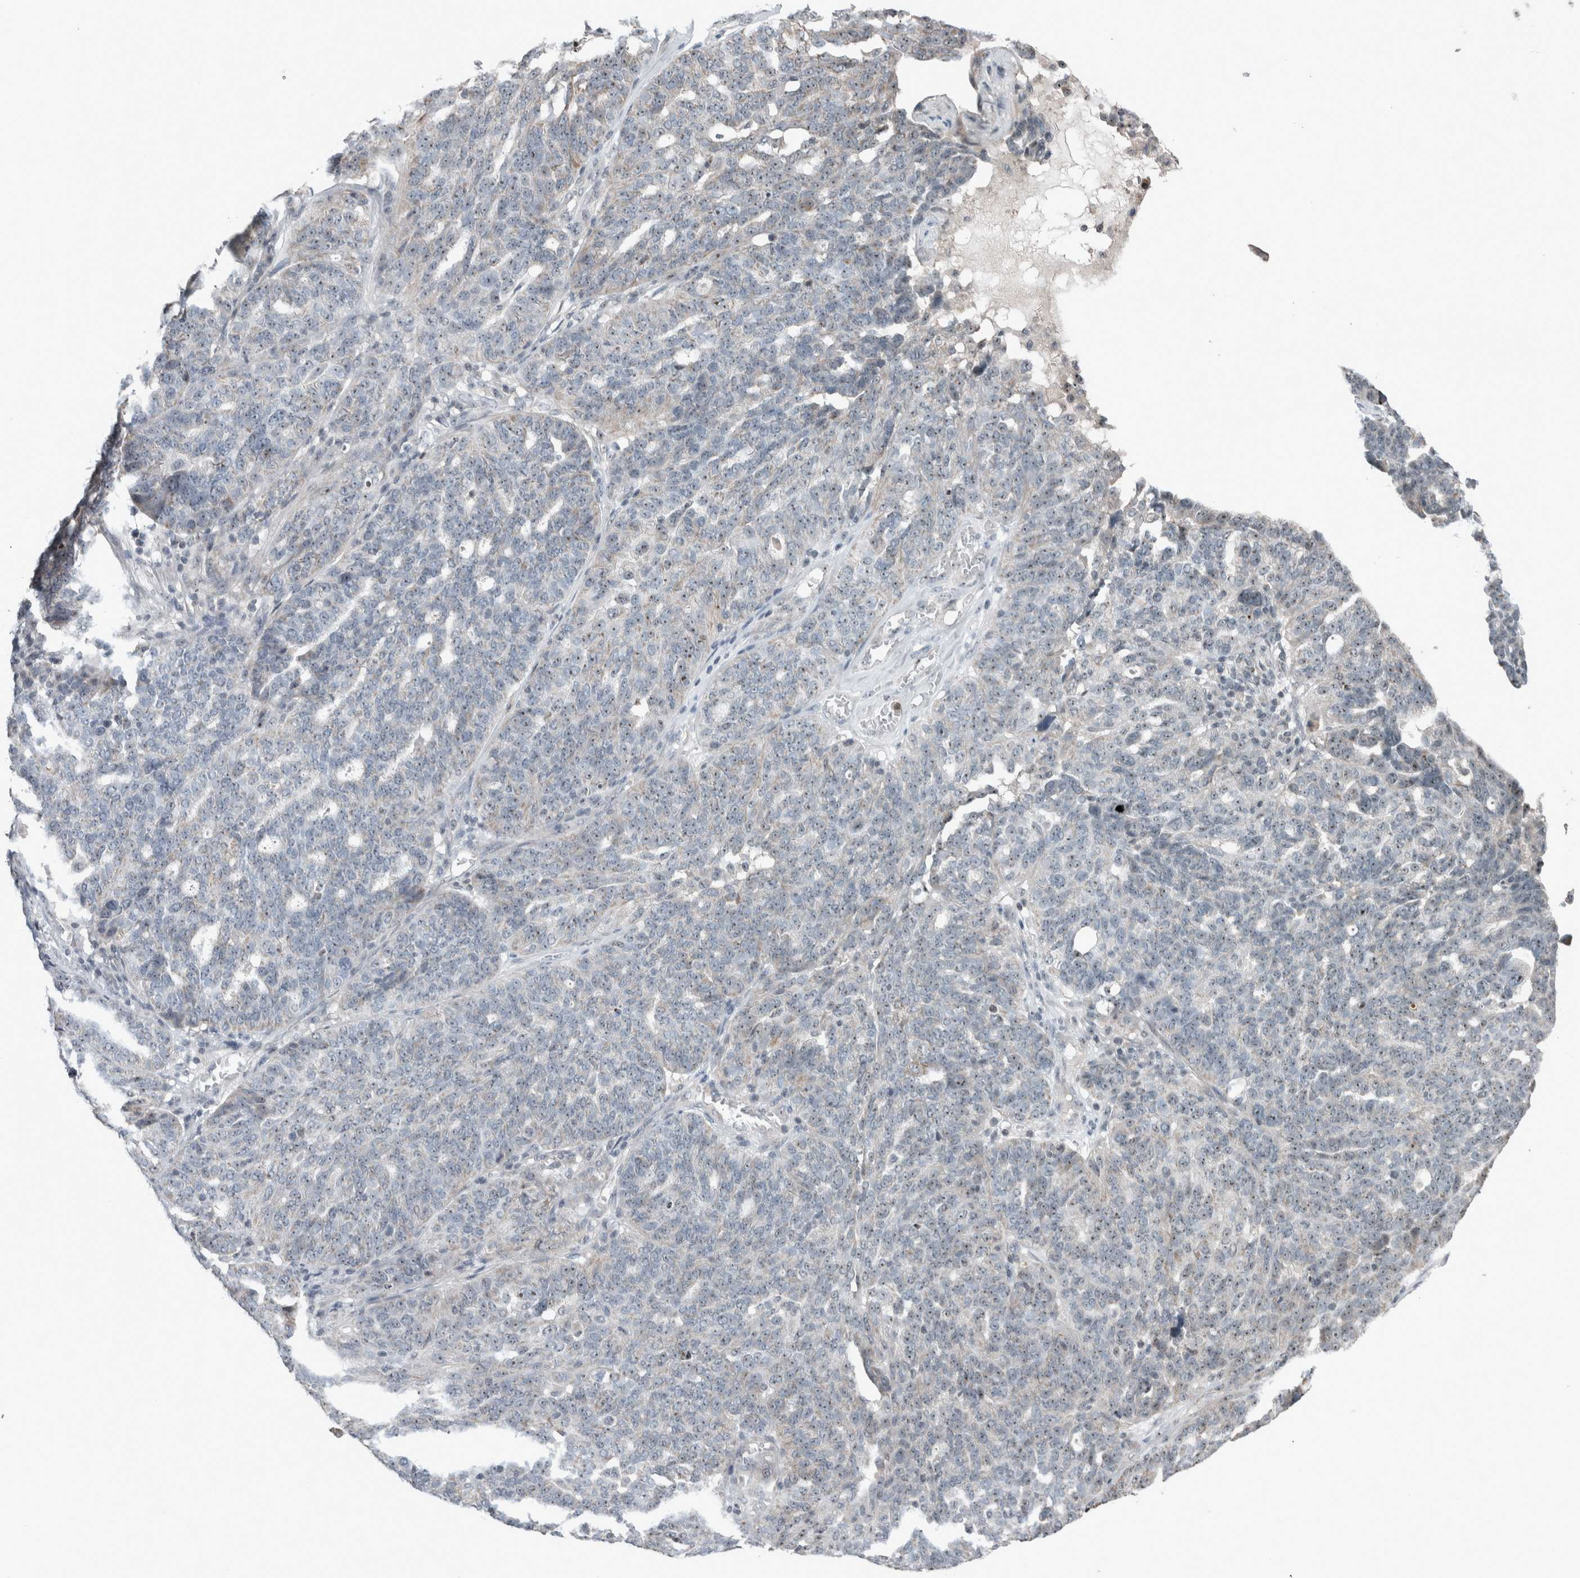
{"staining": {"intensity": "moderate", "quantity": ">75%", "location": "nuclear"}, "tissue": "ovarian cancer", "cell_type": "Tumor cells", "image_type": "cancer", "snomed": [{"axis": "morphology", "description": "Cystadenocarcinoma, serous, NOS"}, {"axis": "topography", "description": "Ovary"}], "caption": "IHC (DAB (3,3'-diaminobenzidine)) staining of ovarian cancer exhibits moderate nuclear protein positivity in approximately >75% of tumor cells. (DAB IHC with brightfield microscopy, high magnification).", "gene": "RPF1", "patient": {"sex": "female", "age": 59}}